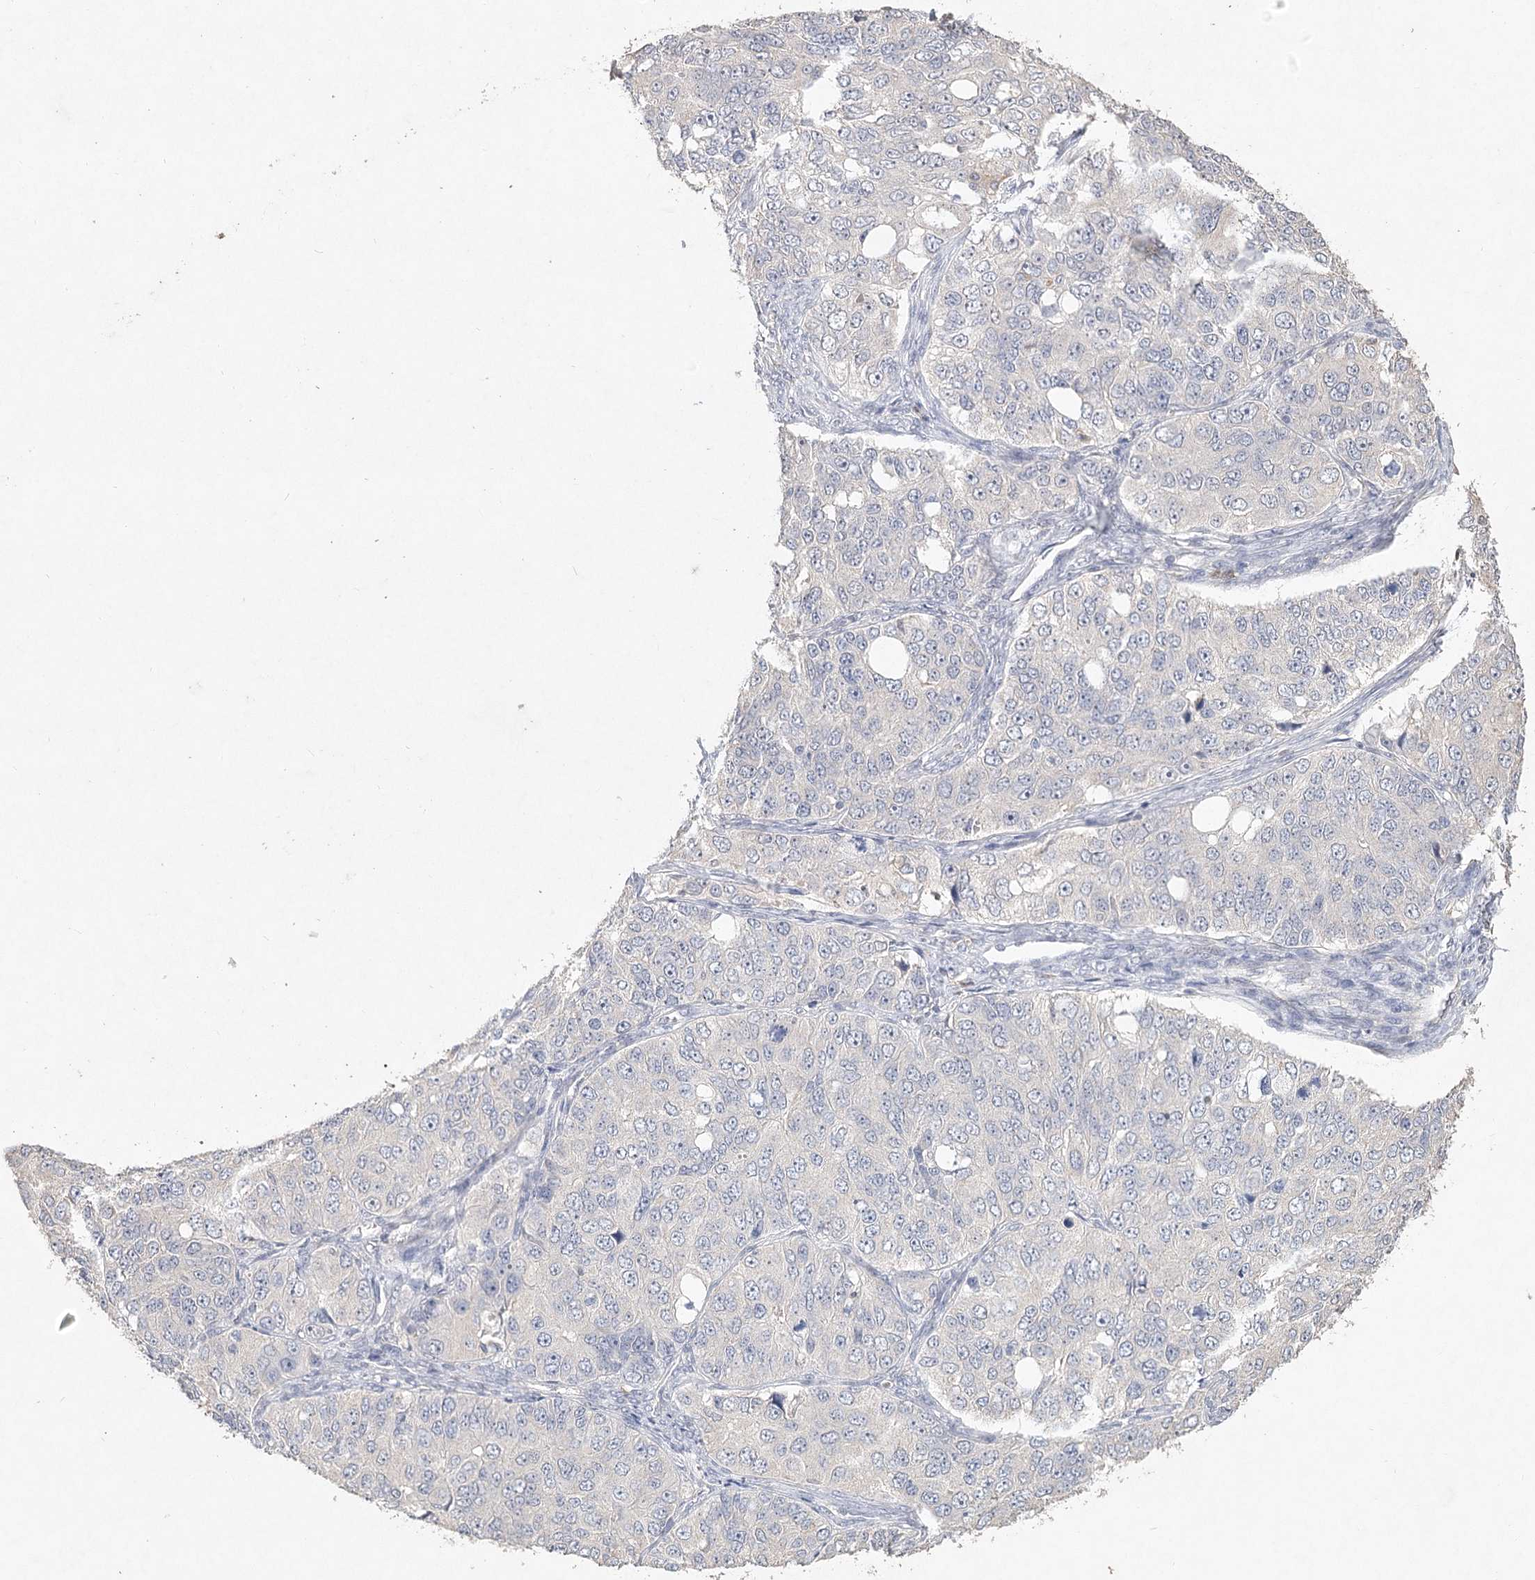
{"staining": {"intensity": "negative", "quantity": "none", "location": "none"}, "tissue": "ovarian cancer", "cell_type": "Tumor cells", "image_type": "cancer", "snomed": [{"axis": "morphology", "description": "Carcinoma, endometroid"}, {"axis": "topography", "description": "Ovary"}], "caption": "Immunohistochemical staining of human ovarian cancer displays no significant positivity in tumor cells. (DAB immunohistochemistry (IHC) with hematoxylin counter stain).", "gene": "ARSI", "patient": {"sex": "female", "age": 51}}